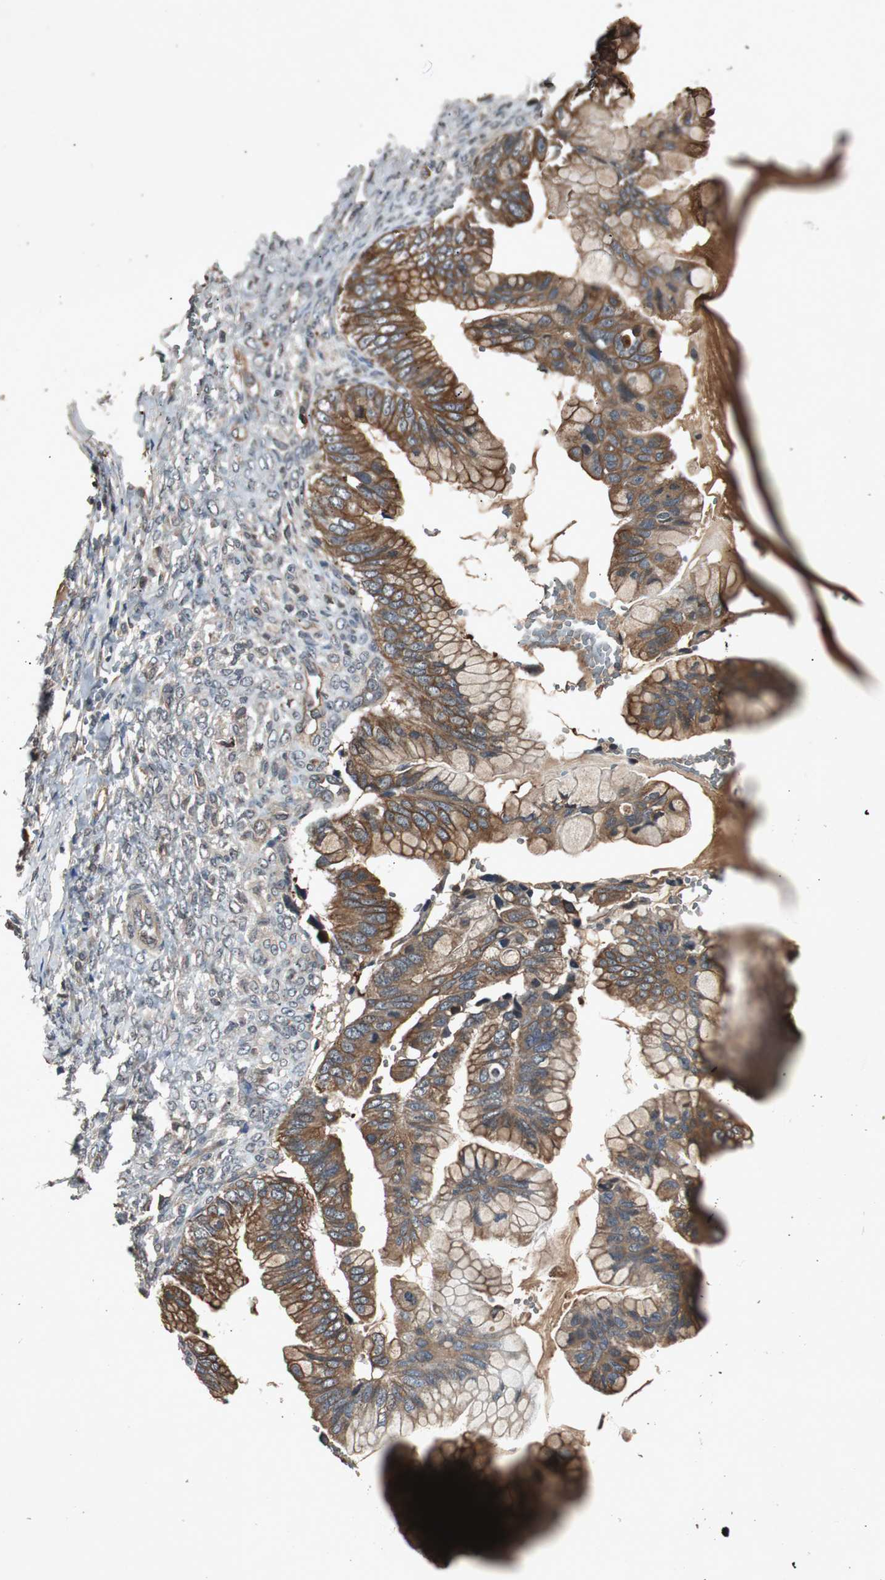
{"staining": {"intensity": "moderate", "quantity": ">75%", "location": "cytoplasmic/membranous"}, "tissue": "ovarian cancer", "cell_type": "Tumor cells", "image_type": "cancer", "snomed": [{"axis": "morphology", "description": "Cystadenocarcinoma, mucinous, NOS"}, {"axis": "topography", "description": "Ovary"}], "caption": "Human ovarian cancer (mucinous cystadenocarcinoma) stained with a protein marker reveals moderate staining in tumor cells.", "gene": "SLIT2", "patient": {"sex": "female", "age": 36}}